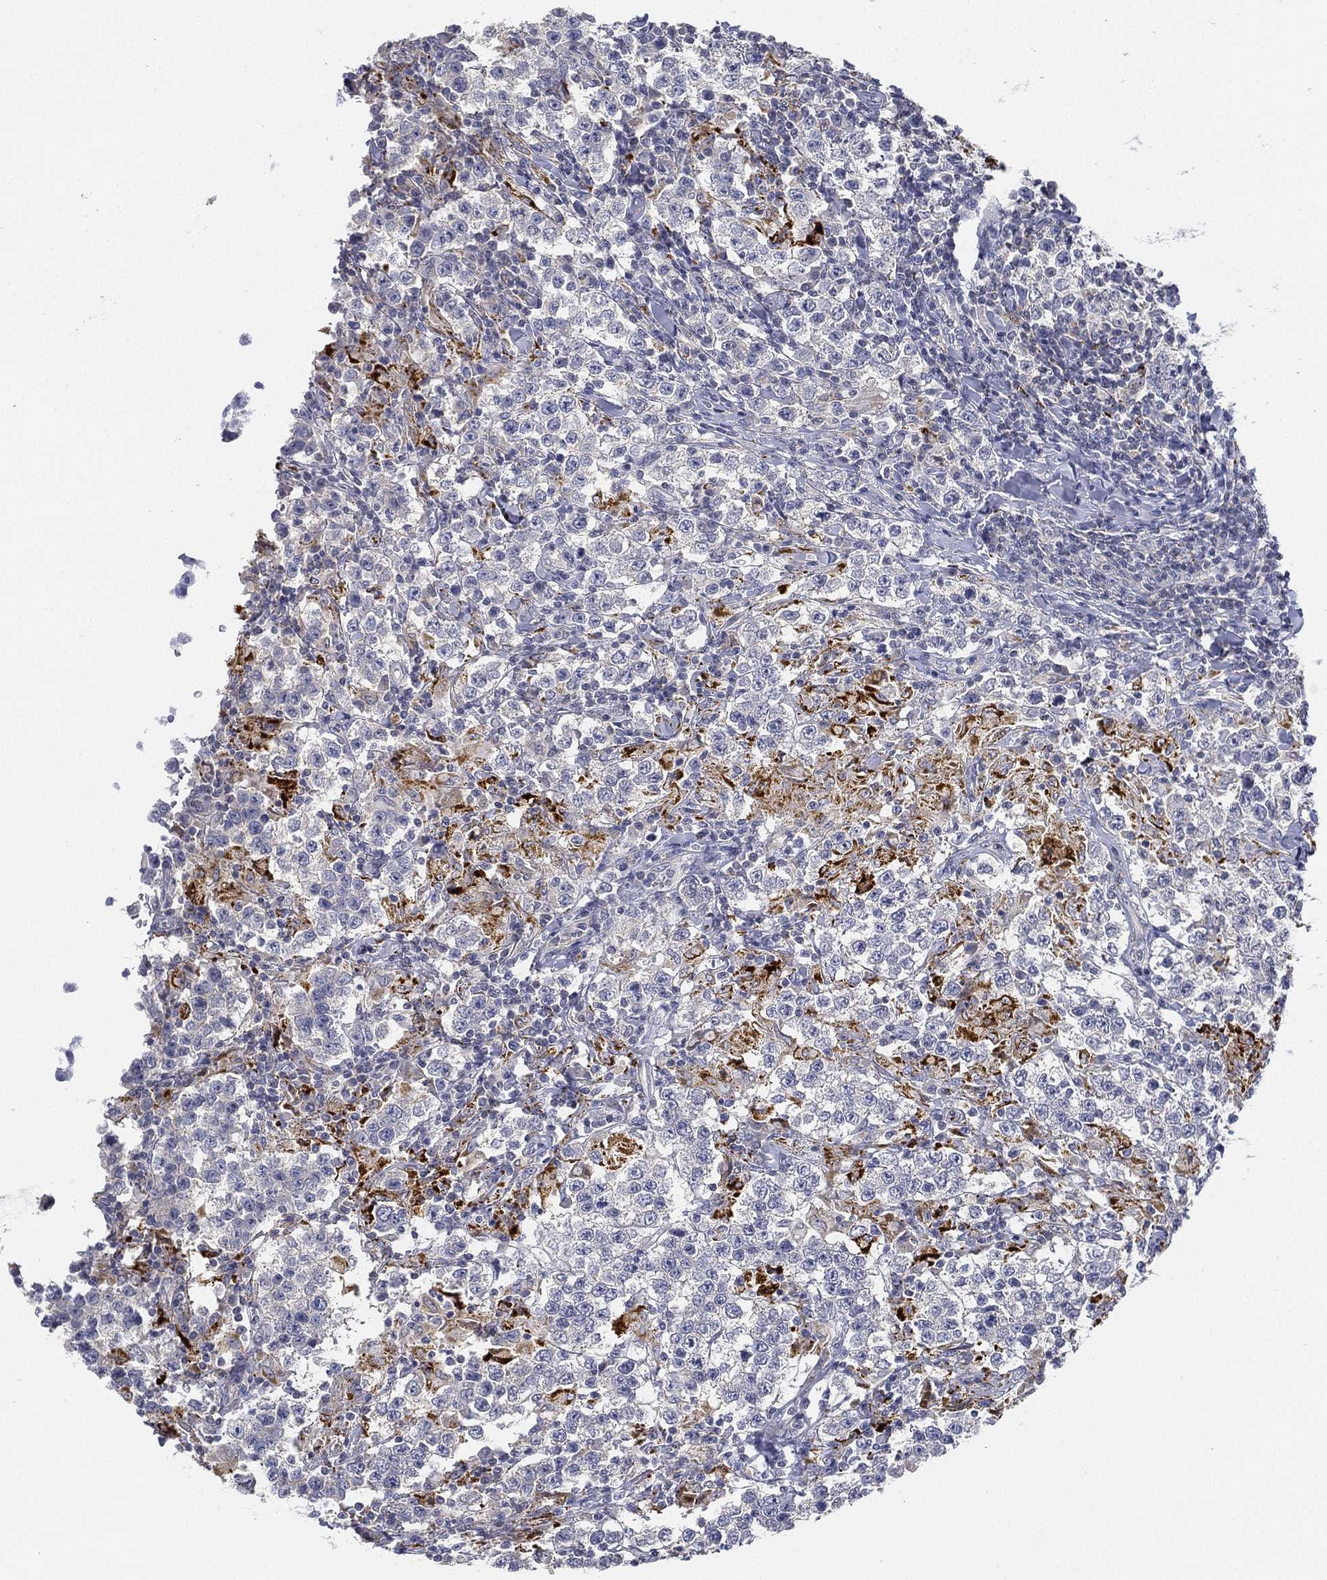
{"staining": {"intensity": "moderate", "quantity": "<25%", "location": "cytoplasmic/membranous"}, "tissue": "testis cancer", "cell_type": "Tumor cells", "image_type": "cancer", "snomed": [{"axis": "morphology", "description": "Seminoma, NOS"}, {"axis": "morphology", "description": "Carcinoma, Embryonal, NOS"}, {"axis": "topography", "description": "Testis"}], "caption": "Immunohistochemistry (DAB (3,3'-diaminobenzidine)) staining of human testis cancer (seminoma) shows moderate cytoplasmic/membranous protein staining in approximately <25% of tumor cells. Nuclei are stained in blue.", "gene": "C5orf46", "patient": {"sex": "male", "age": 41}}